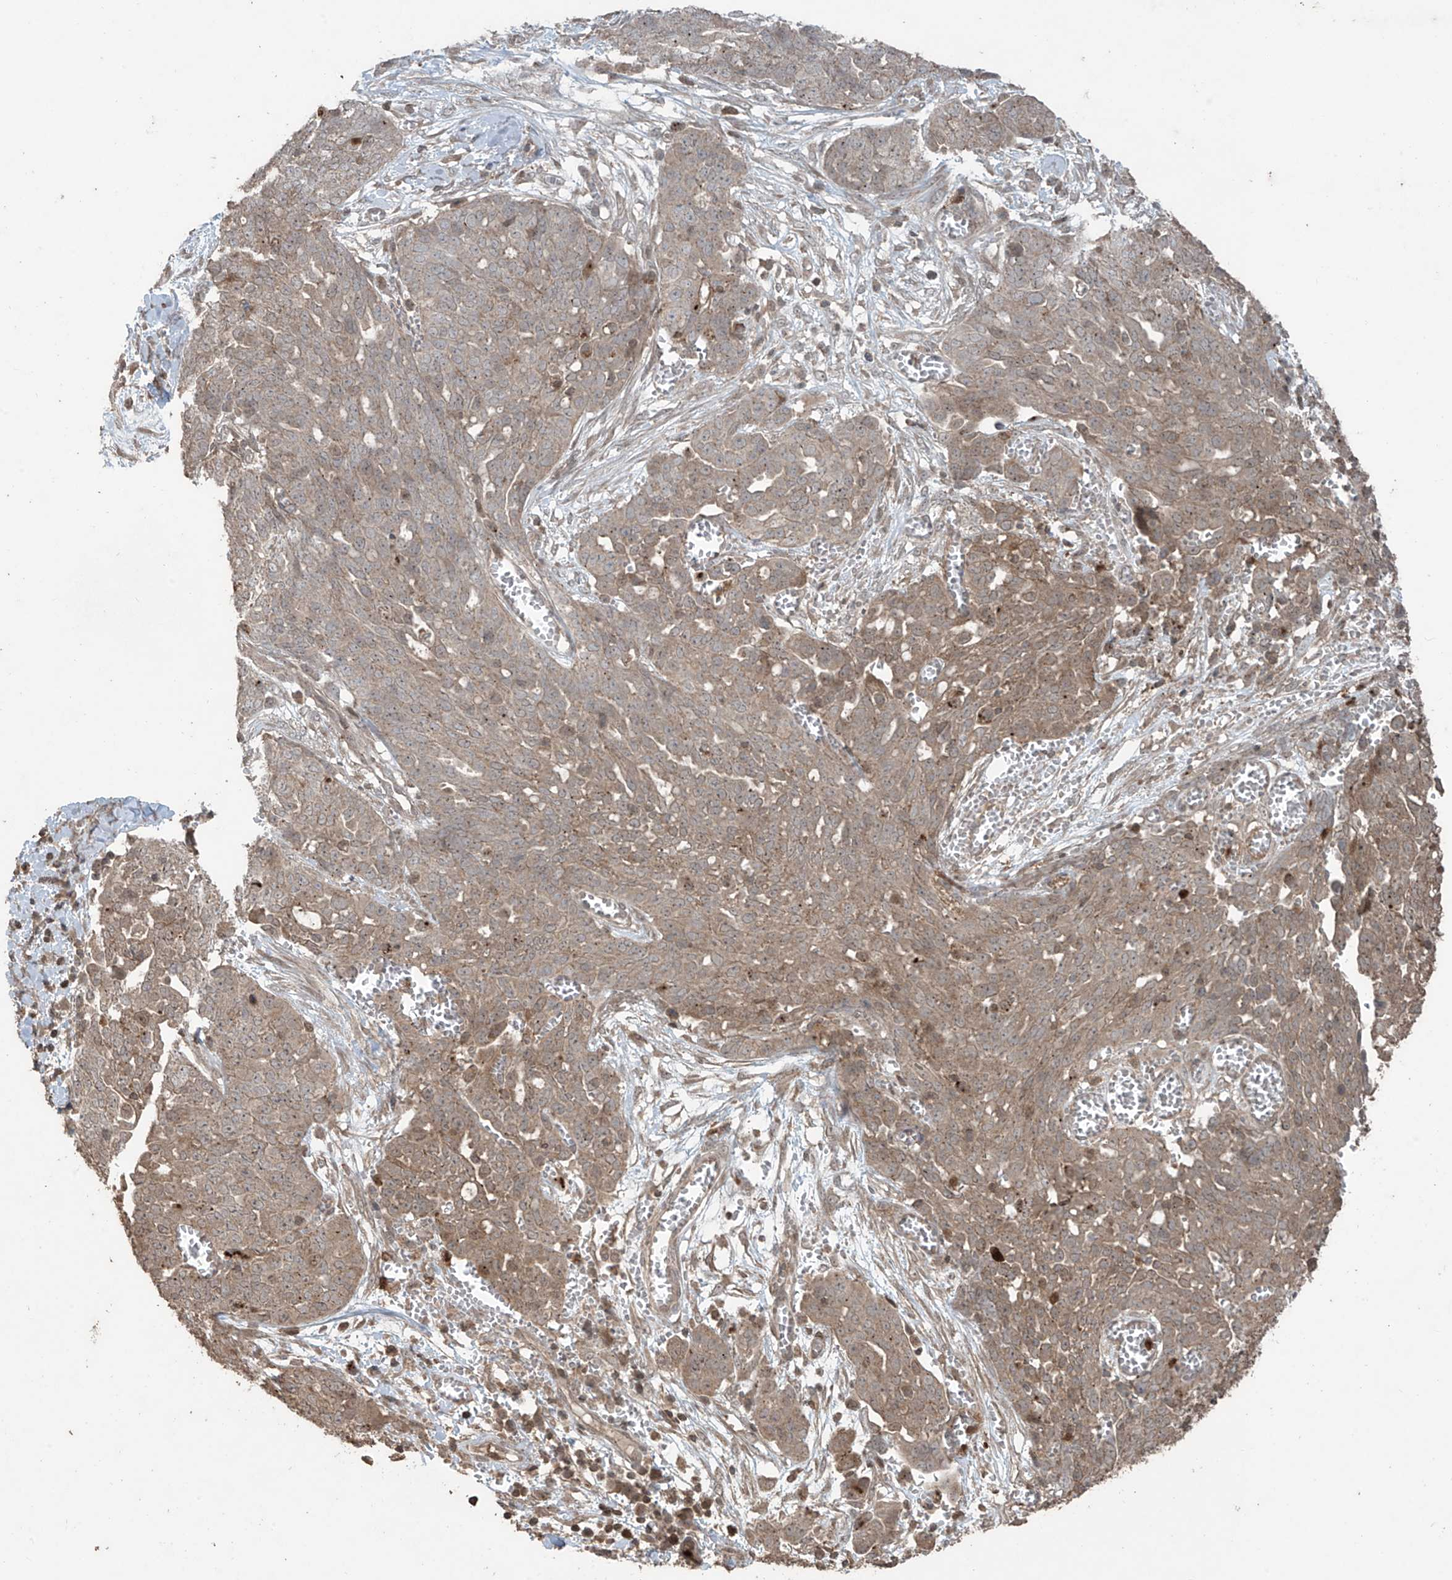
{"staining": {"intensity": "weak", "quantity": ">75%", "location": "cytoplasmic/membranous"}, "tissue": "ovarian cancer", "cell_type": "Tumor cells", "image_type": "cancer", "snomed": [{"axis": "morphology", "description": "Cystadenocarcinoma, serous, NOS"}, {"axis": "topography", "description": "Soft tissue"}, {"axis": "topography", "description": "Ovary"}], "caption": "Ovarian cancer (serous cystadenocarcinoma) was stained to show a protein in brown. There is low levels of weak cytoplasmic/membranous expression in about >75% of tumor cells.", "gene": "PGPEP1", "patient": {"sex": "female", "age": 57}}